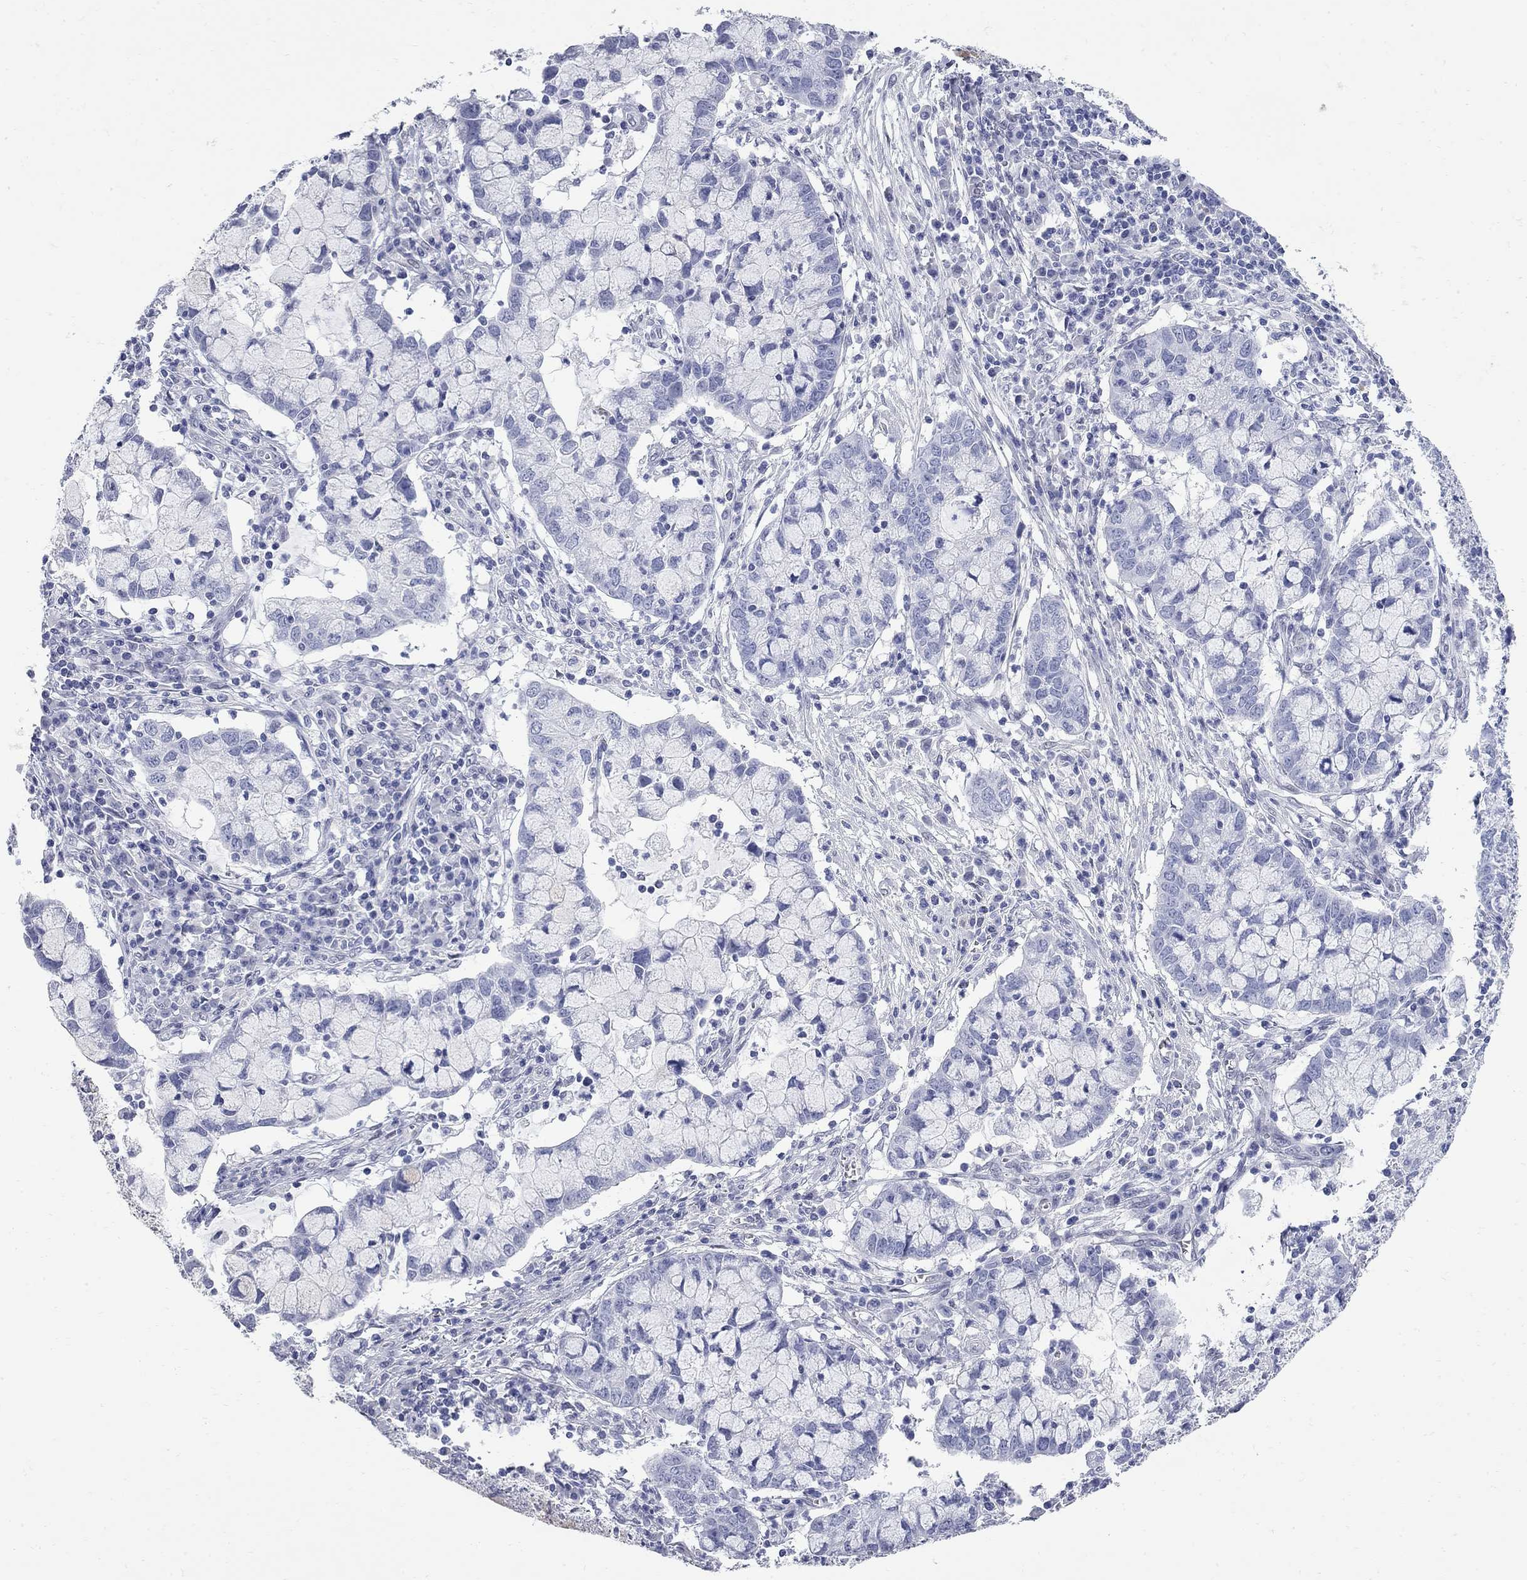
{"staining": {"intensity": "negative", "quantity": "none", "location": "none"}, "tissue": "cervical cancer", "cell_type": "Tumor cells", "image_type": "cancer", "snomed": [{"axis": "morphology", "description": "Adenocarcinoma, NOS"}, {"axis": "topography", "description": "Cervix"}], "caption": "High magnification brightfield microscopy of cervical adenocarcinoma stained with DAB (brown) and counterstained with hematoxylin (blue): tumor cells show no significant expression.", "gene": "BPIFB1", "patient": {"sex": "female", "age": 40}}